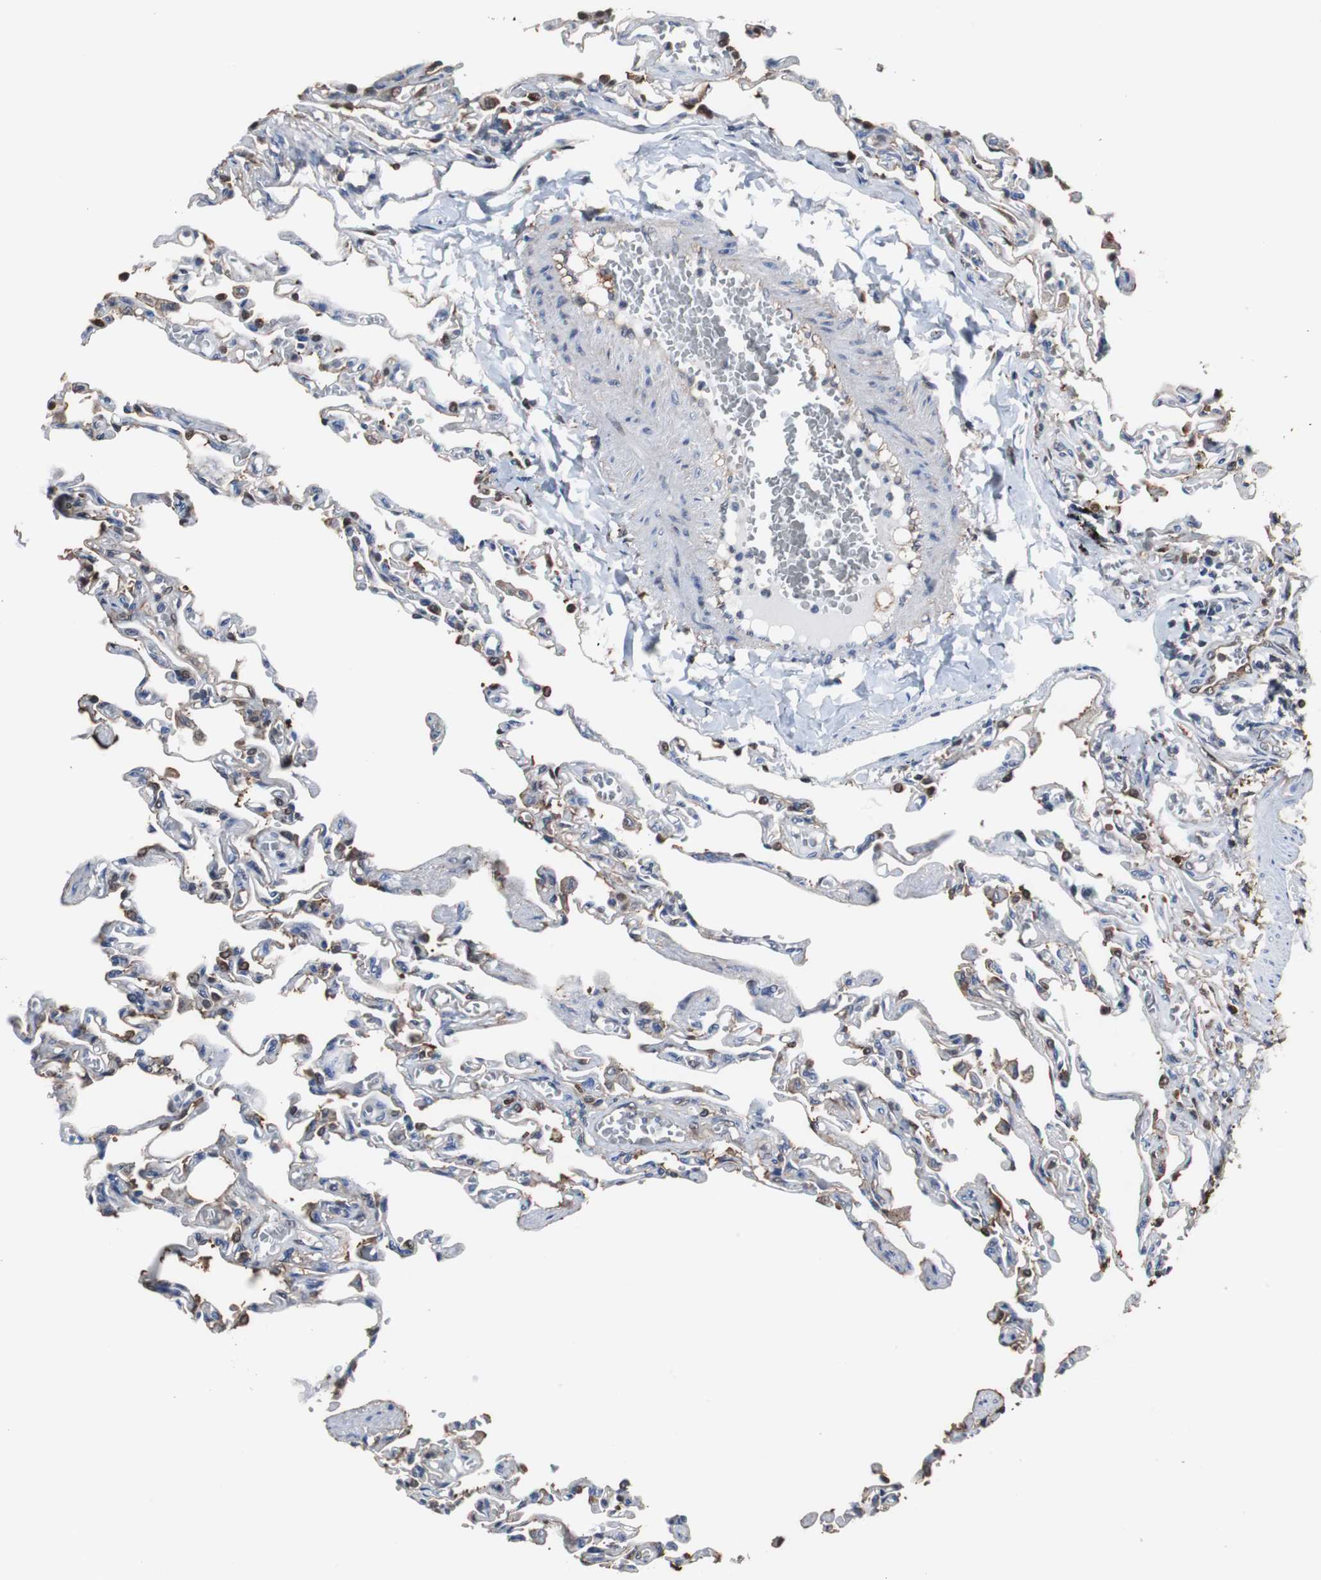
{"staining": {"intensity": "moderate", "quantity": "<25%", "location": "cytoplasmic/membranous"}, "tissue": "lung", "cell_type": "Alveolar cells", "image_type": "normal", "snomed": [{"axis": "morphology", "description": "Normal tissue, NOS"}, {"axis": "topography", "description": "Lung"}], "caption": "Moderate cytoplasmic/membranous positivity for a protein is seen in about <25% of alveolar cells of normal lung using IHC.", "gene": "ANXA4", "patient": {"sex": "male", "age": 21}}